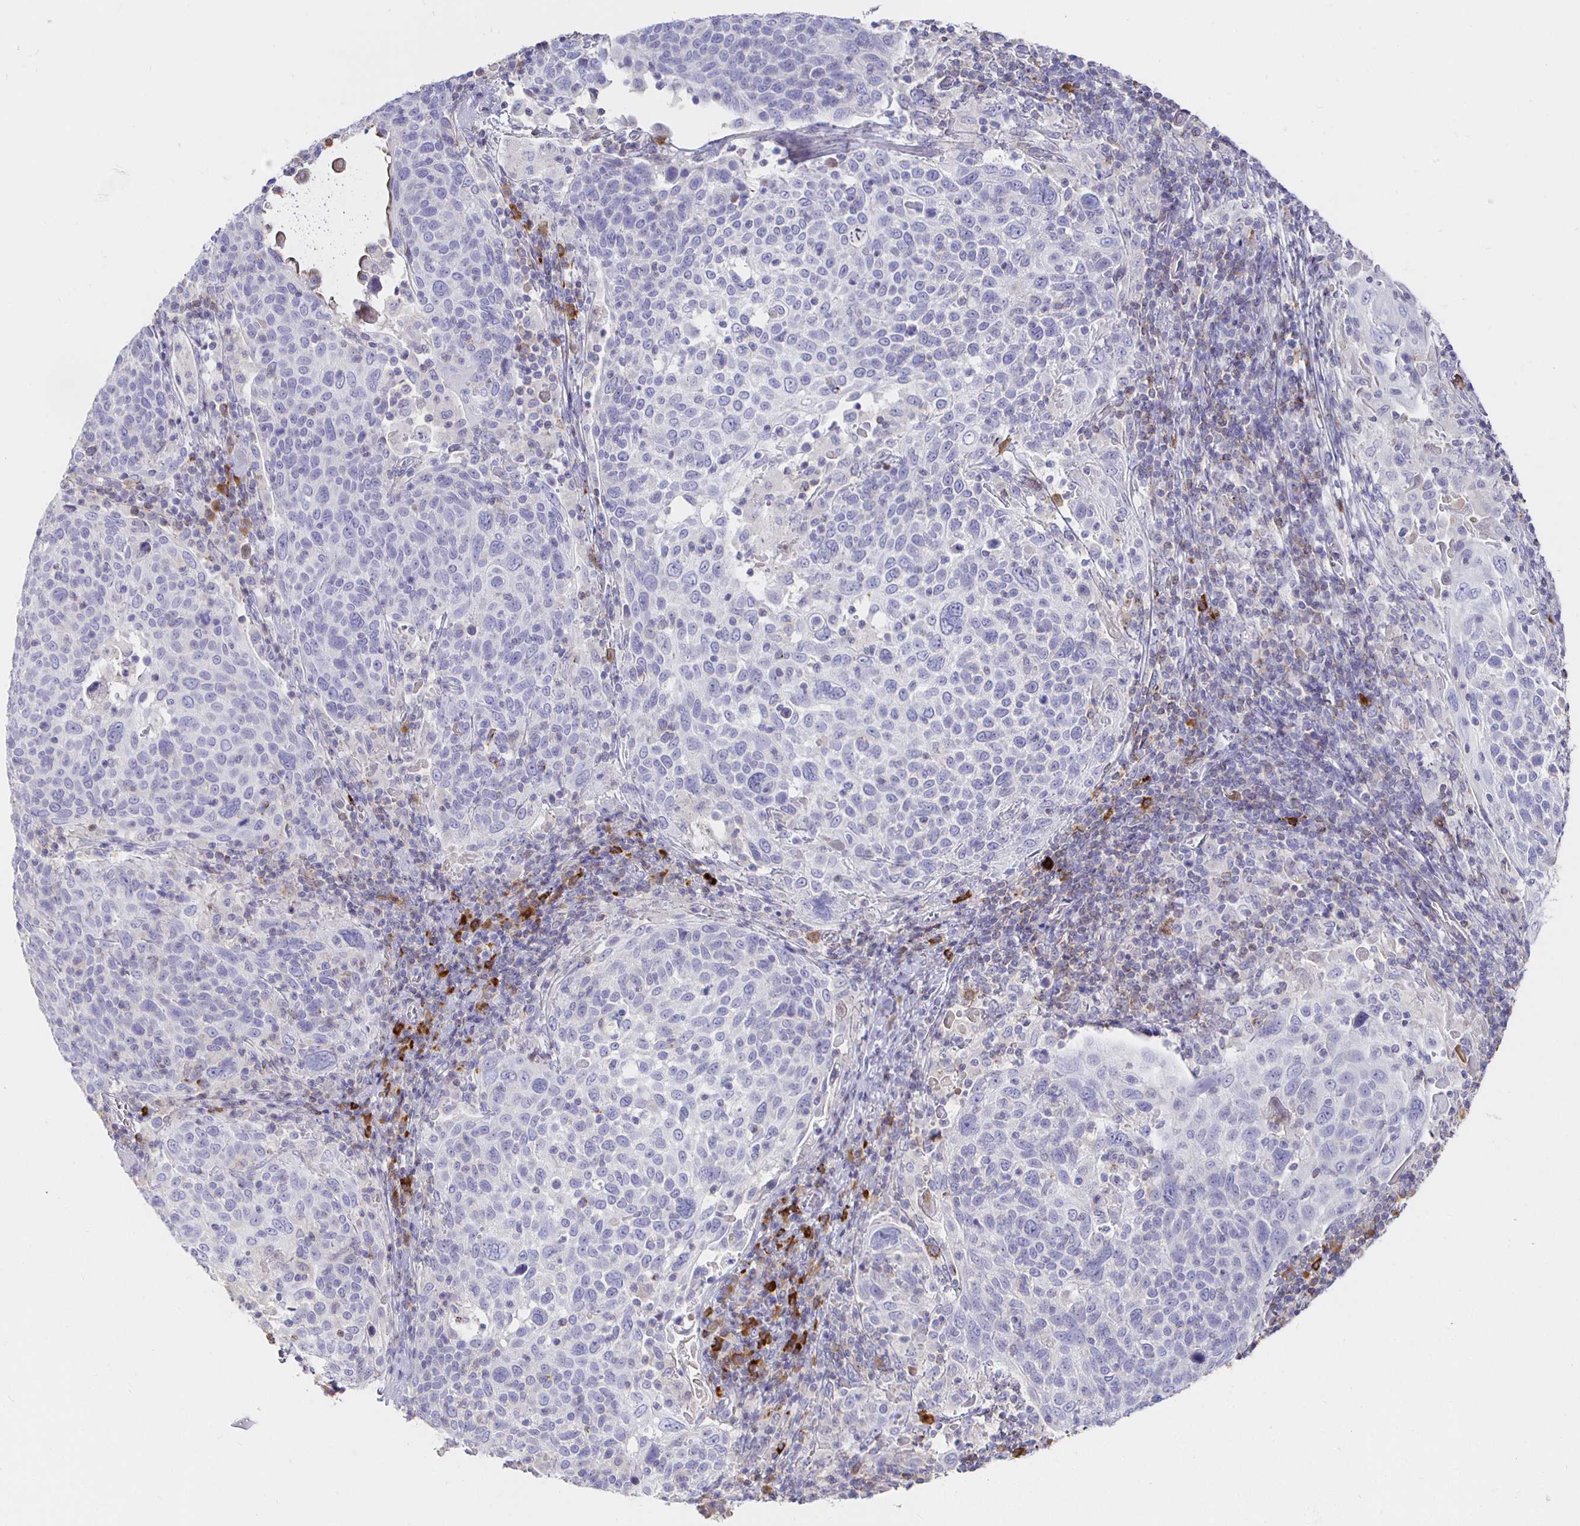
{"staining": {"intensity": "negative", "quantity": "none", "location": "none"}, "tissue": "cervical cancer", "cell_type": "Tumor cells", "image_type": "cancer", "snomed": [{"axis": "morphology", "description": "Squamous cell carcinoma, NOS"}, {"axis": "topography", "description": "Cervix"}], "caption": "The immunohistochemistry image has no significant staining in tumor cells of cervical cancer tissue.", "gene": "CXCR3", "patient": {"sex": "female", "age": 61}}